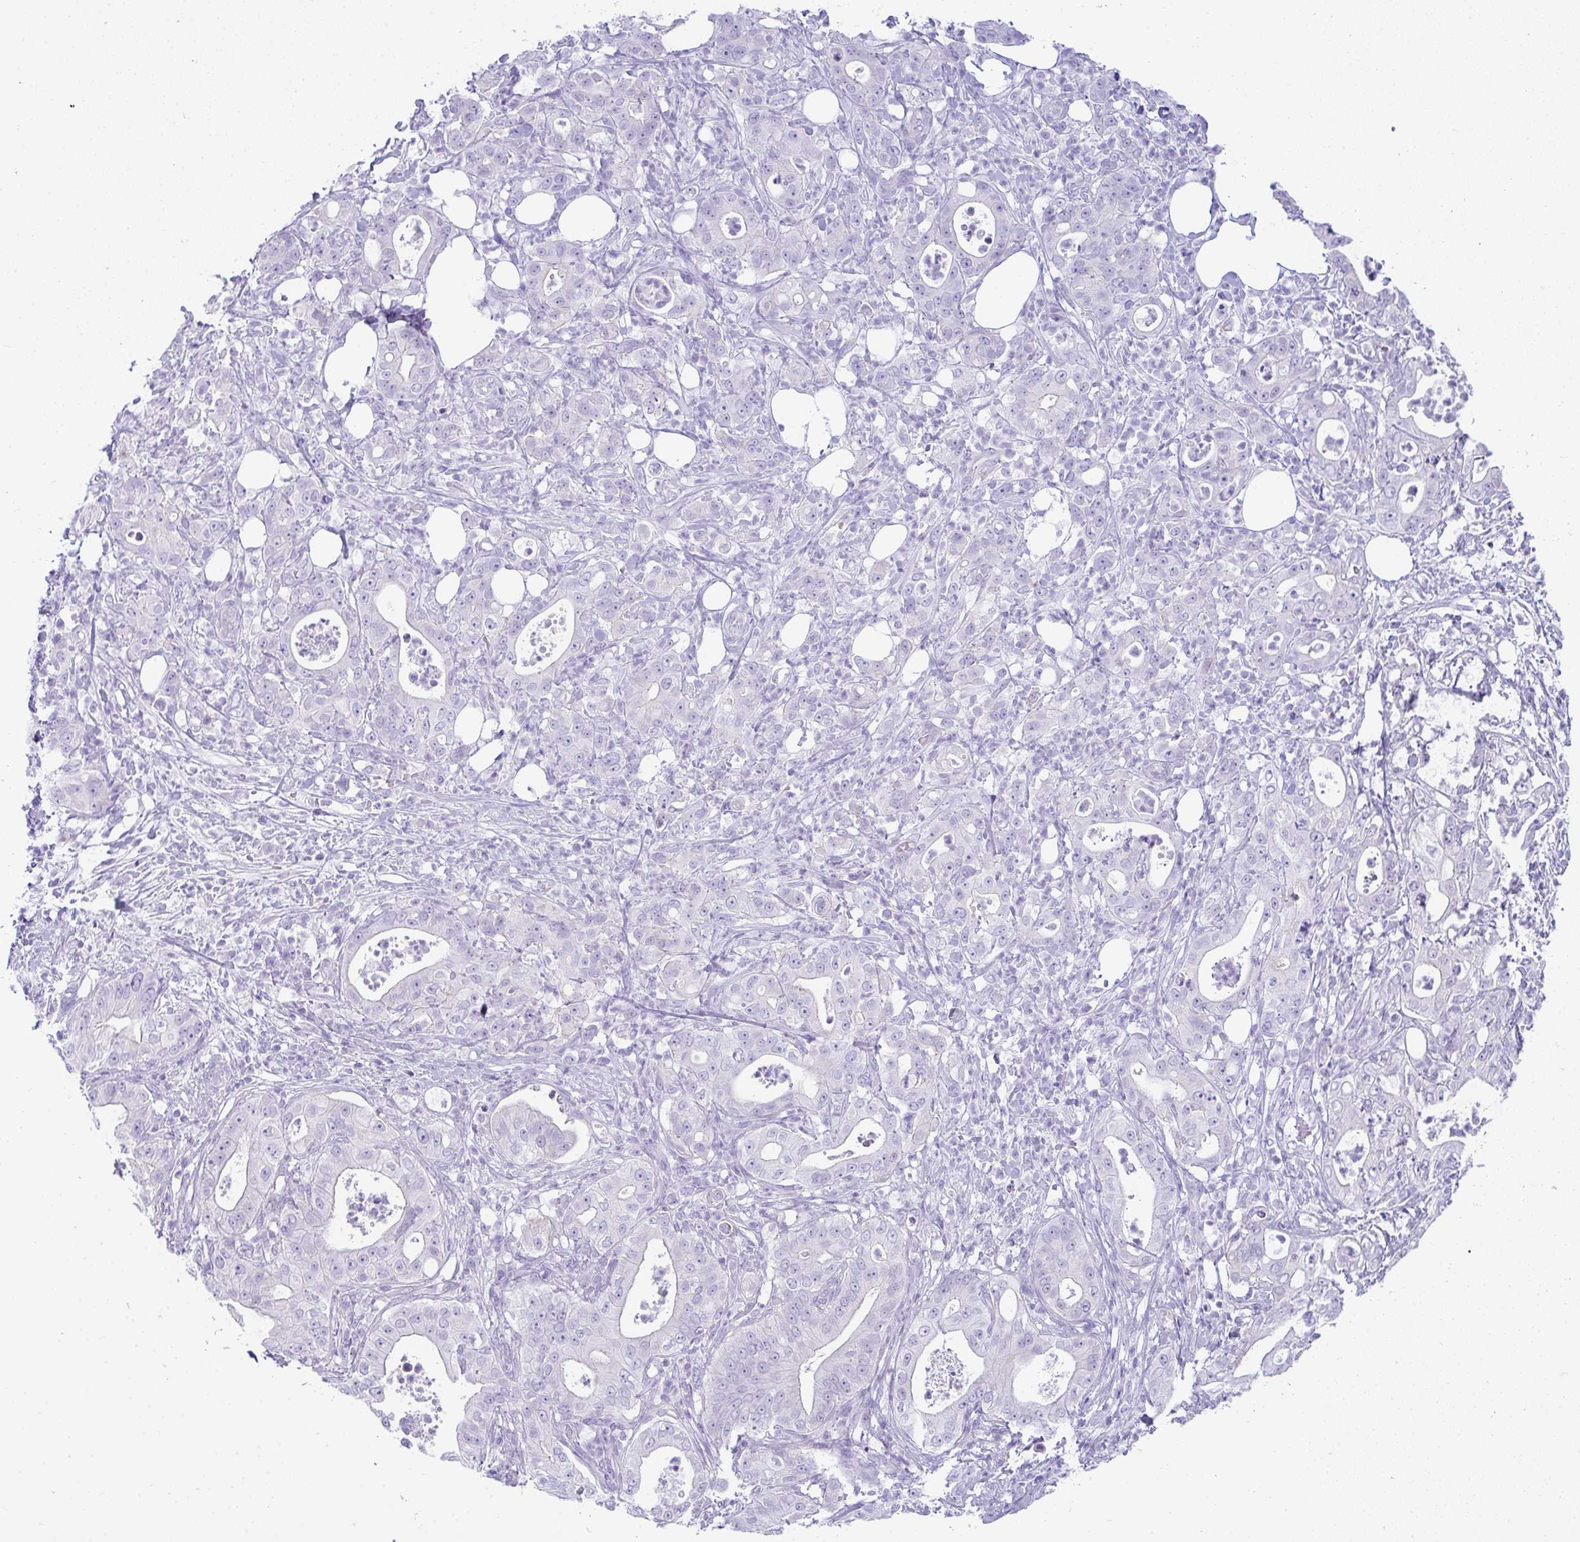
{"staining": {"intensity": "negative", "quantity": "none", "location": "none"}, "tissue": "pancreatic cancer", "cell_type": "Tumor cells", "image_type": "cancer", "snomed": [{"axis": "morphology", "description": "Adenocarcinoma, NOS"}, {"axis": "topography", "description": "Pancreas"}], "caption": "Tumor cells are negative for brown protein staining in pancreatic cancer (adenocarcinoma).", "gene": "RASL10A", "patient": {"sex": "male", "age": 71}}